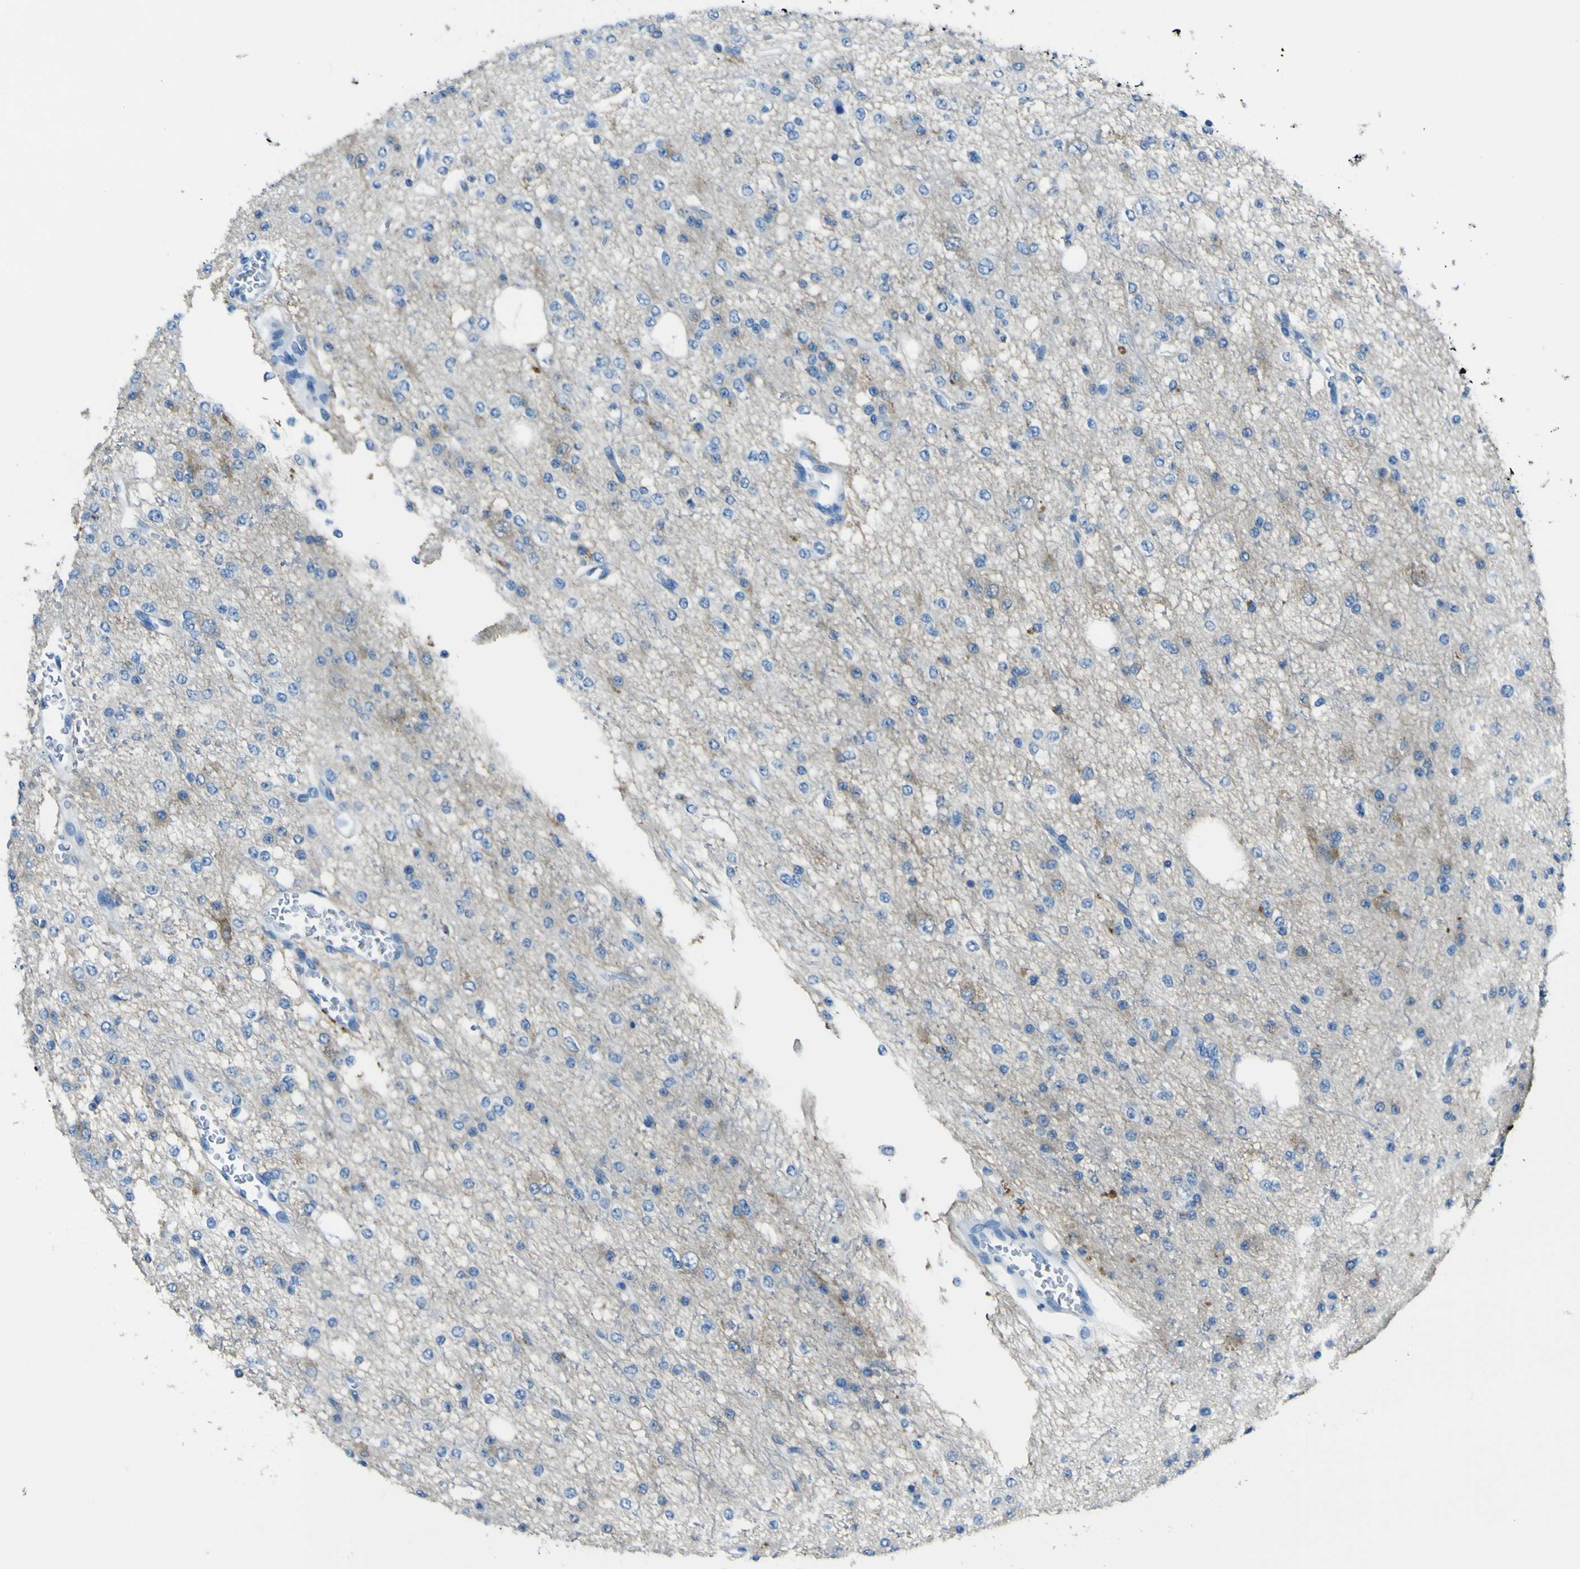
{"staining": {"intensity": "negative", "quantity": "none", "location": "none"}, "tissue": "glioma", "cell_type": "Tumor cells", "image_type": "cancer", "snomed": [{"axis": "morphology", "description": "Glioma, malignant, Low grade"}, {"axis": "topography", "description": "Brain"}], "caption": "Glioma was stained to show a protein in brown. There is no significant positivity in tumor cells. Nuclei are stained in blue.", "gene": "PHKG1", "patient": {"sex": "male", "age": 38}}